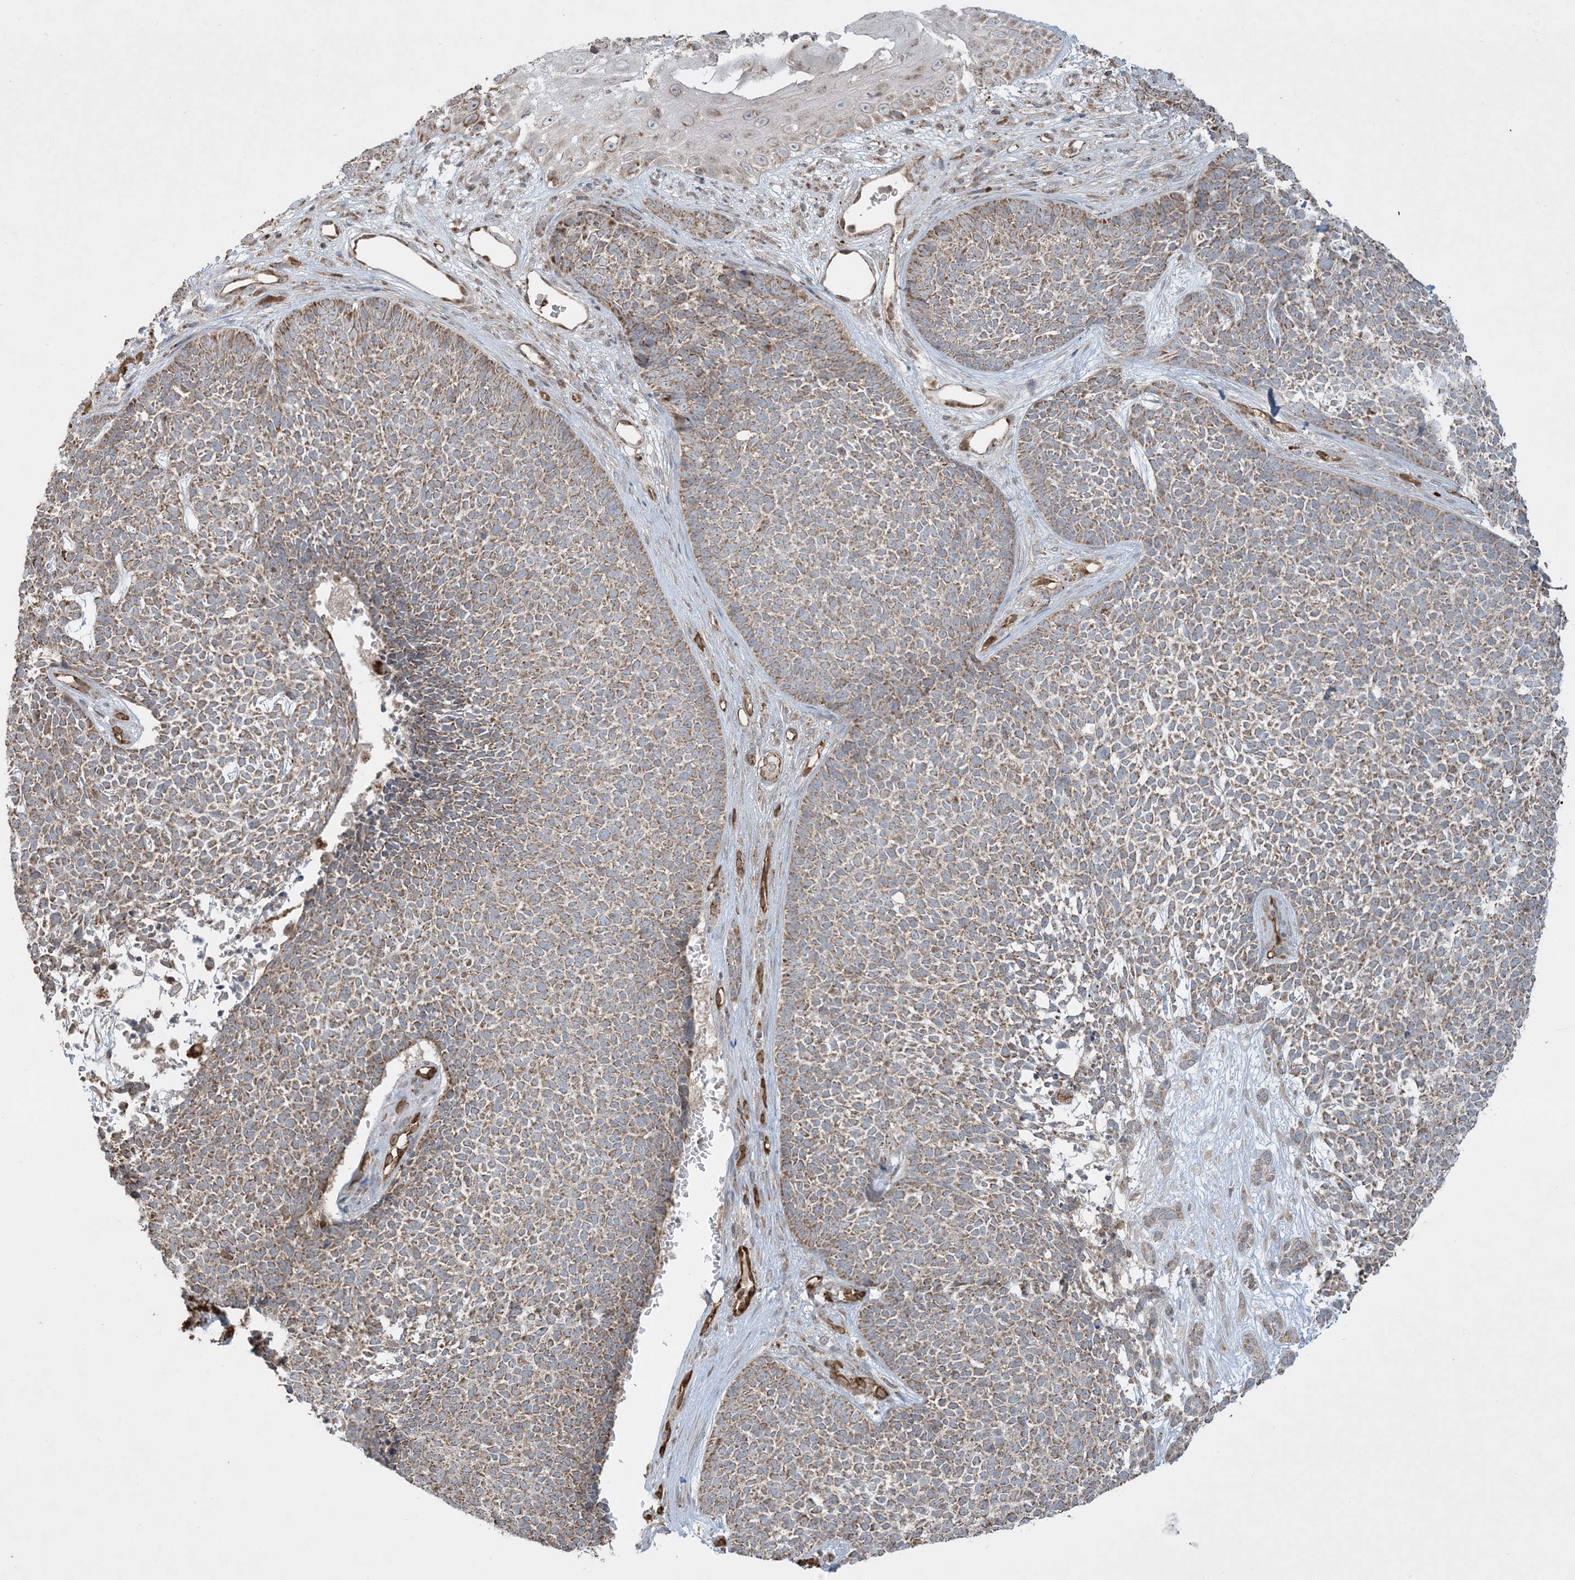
{"staining": {"intensity": "moderate", "quantity": ">75%", "location": "cytoplasmic/membranous"}, "tissue": "skin cancer", "cell_type": "Tumor cells", "image_type": "cancer", "snomed": [{"axis": "morphology", "description": "Basal cell carcinoma"}, {"axis": "topography", "description": "Skin"}], "caption": "Protein staining displays moderate cytoplasmic/membranous positivity in approximately >75% of tumor cells in skin cancer (basal cell carcinoma). Ihc stains the protein of interest in brown and the nuclei are stained blue.", "gene": "PPM1F", "patient": {"sex": "female", "age": 84}}